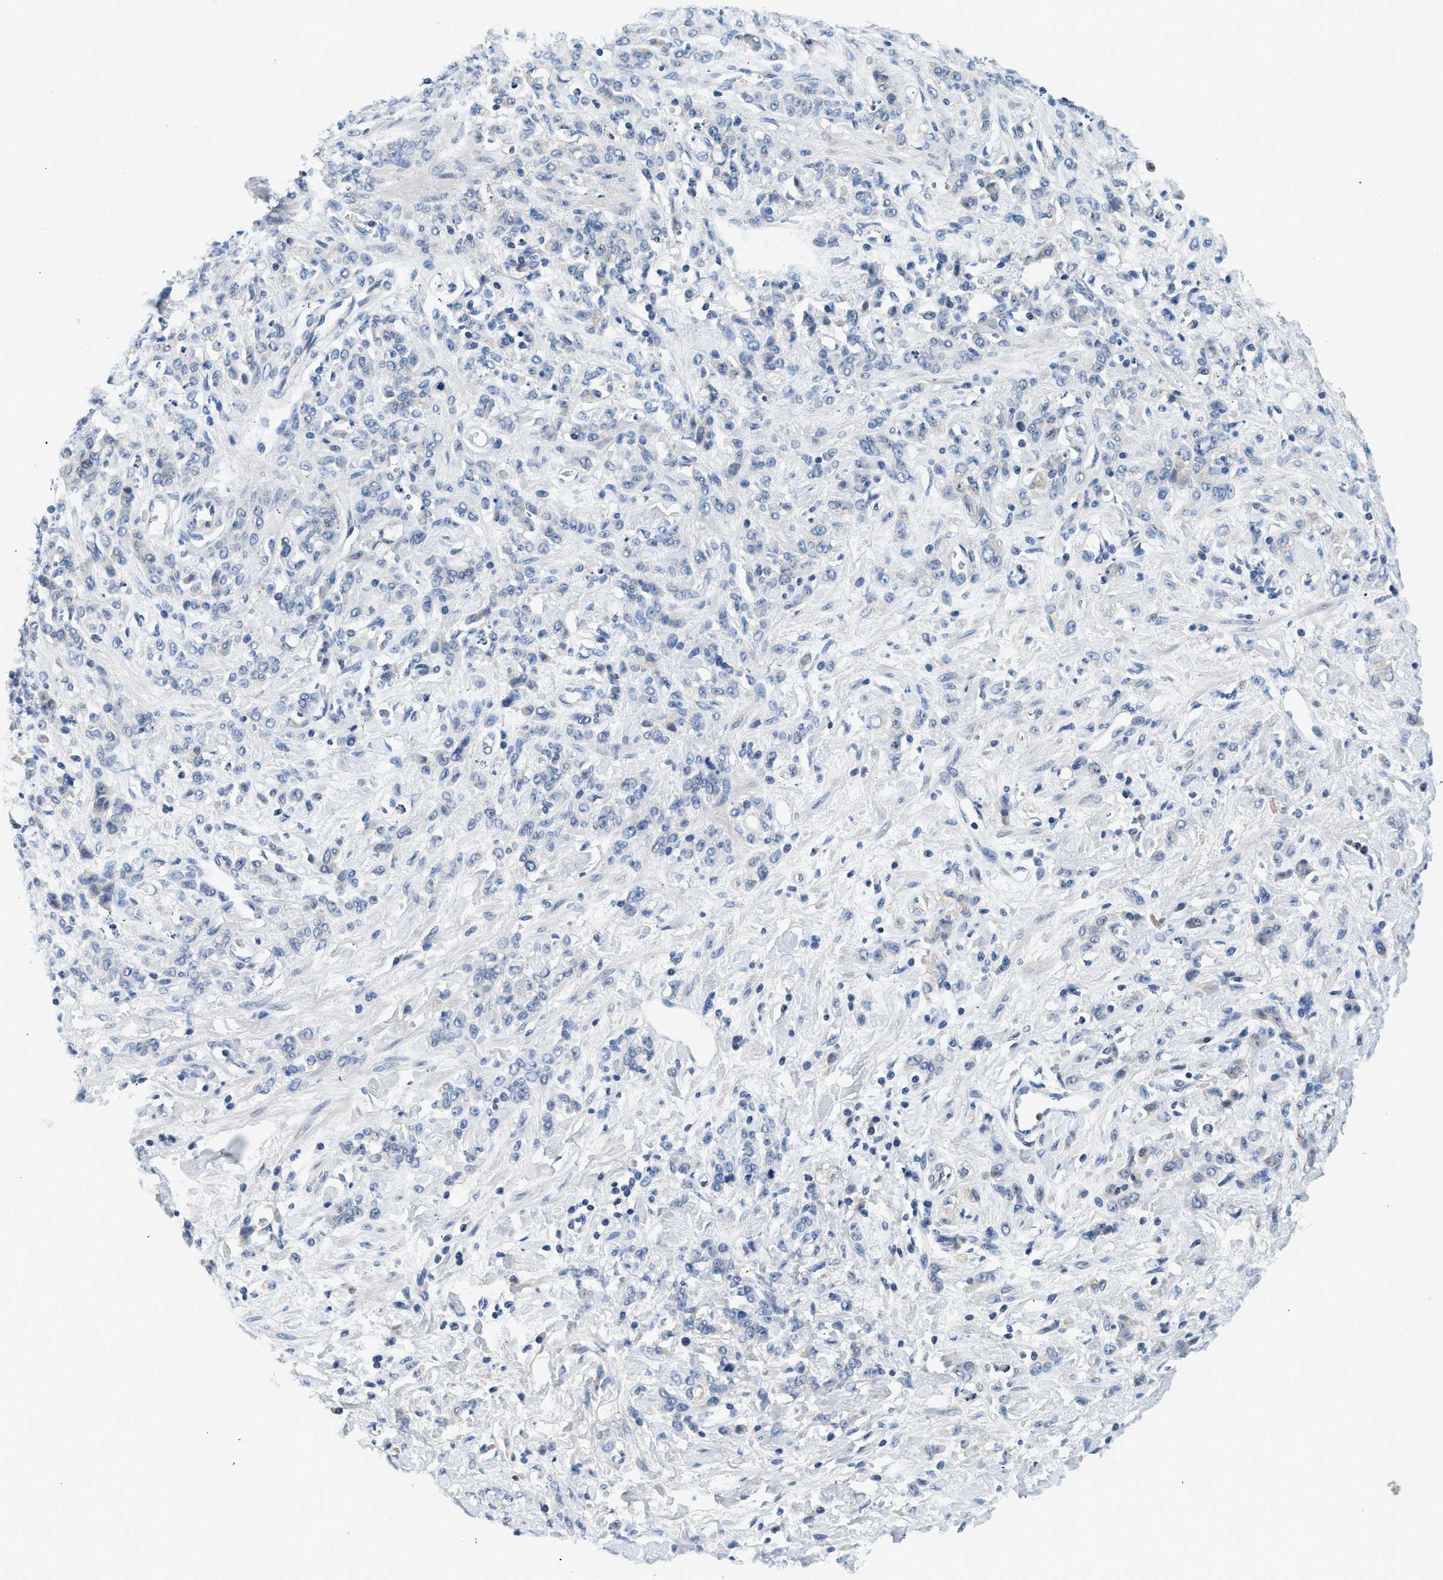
{"staining": {"intensity": "negative", "quantity": "none", "location": "none"}, "tissue": "stomach cancer", "cell_type": "Tumor cells", "image_type": "cancer", "snomed": [{"axis": "morphology", "description": "Normal tissue, NOS"}, {"axis": "morphology", "description": "Adenocarcinoma, NOS"}, {"axis": "topography", "description": "Stomach"}], "caption": "This is an immunohistochemistry micrograph of human stomach cancer (adenocarcinoma). There is no expression in tumor cells.", "gene": "SLC35E1", "patient": {"sex": "male", "age": 82}}